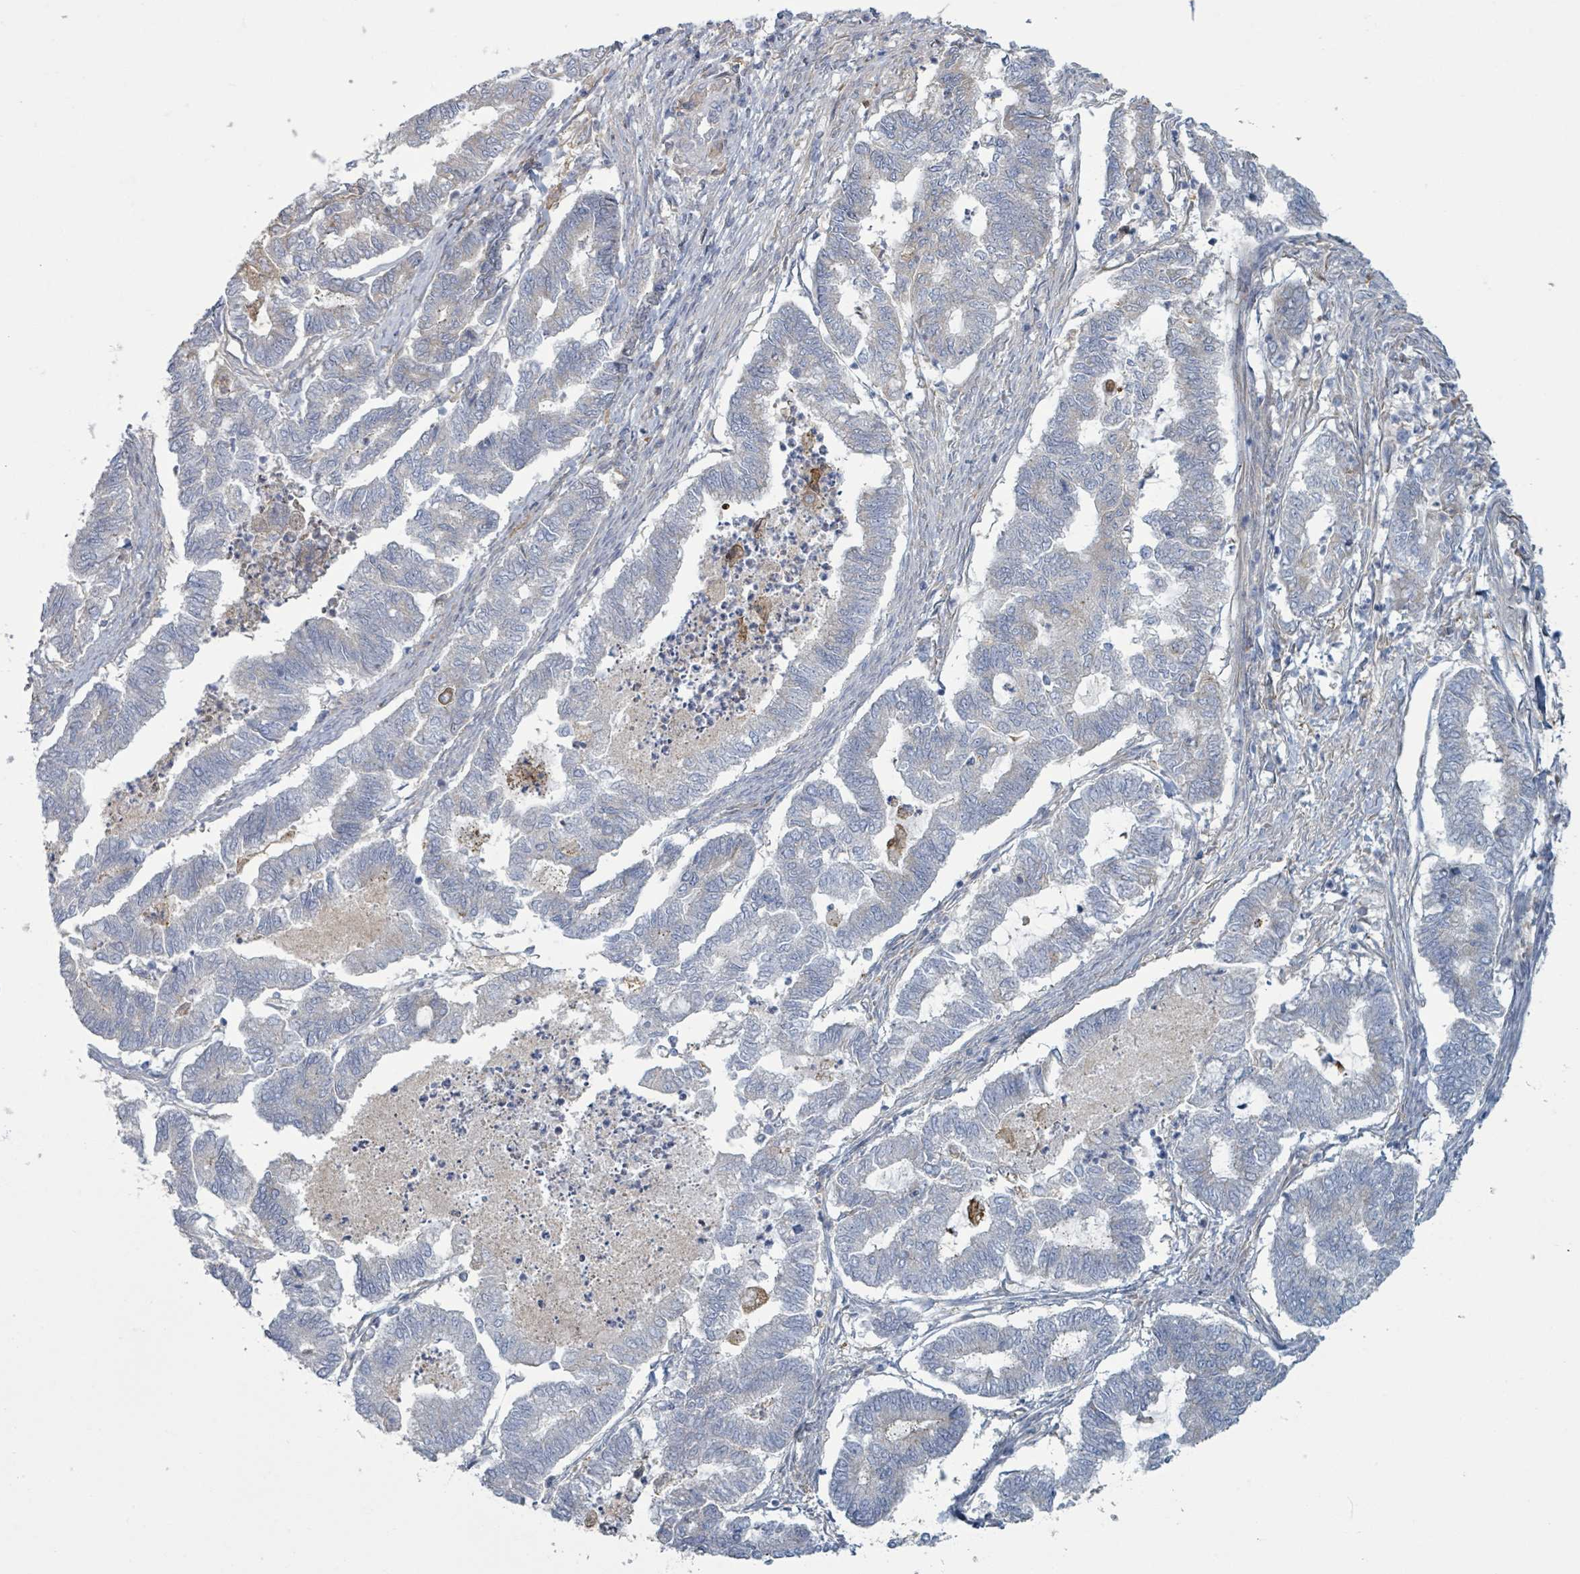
{"staining": {"intensity": "negative", "quantity": "none", "location": "none"}, "tissue": "endometrial cancer", "cell_type": "Tumor cells", "image_type": "cancer", "snomed": [{"axis": "morphology", "description": "Adenocarcinoma, NOS"}, {"axis": "topography", "description": "Endometrium"}], "caption": "Adenocarcinoma (endometrial) stained for a protein using immunohistochemistry (IHC) reveals no positivity tumor cells.", "gene": "COL13A1", "patient": {"sex": "female", "age": 79}}